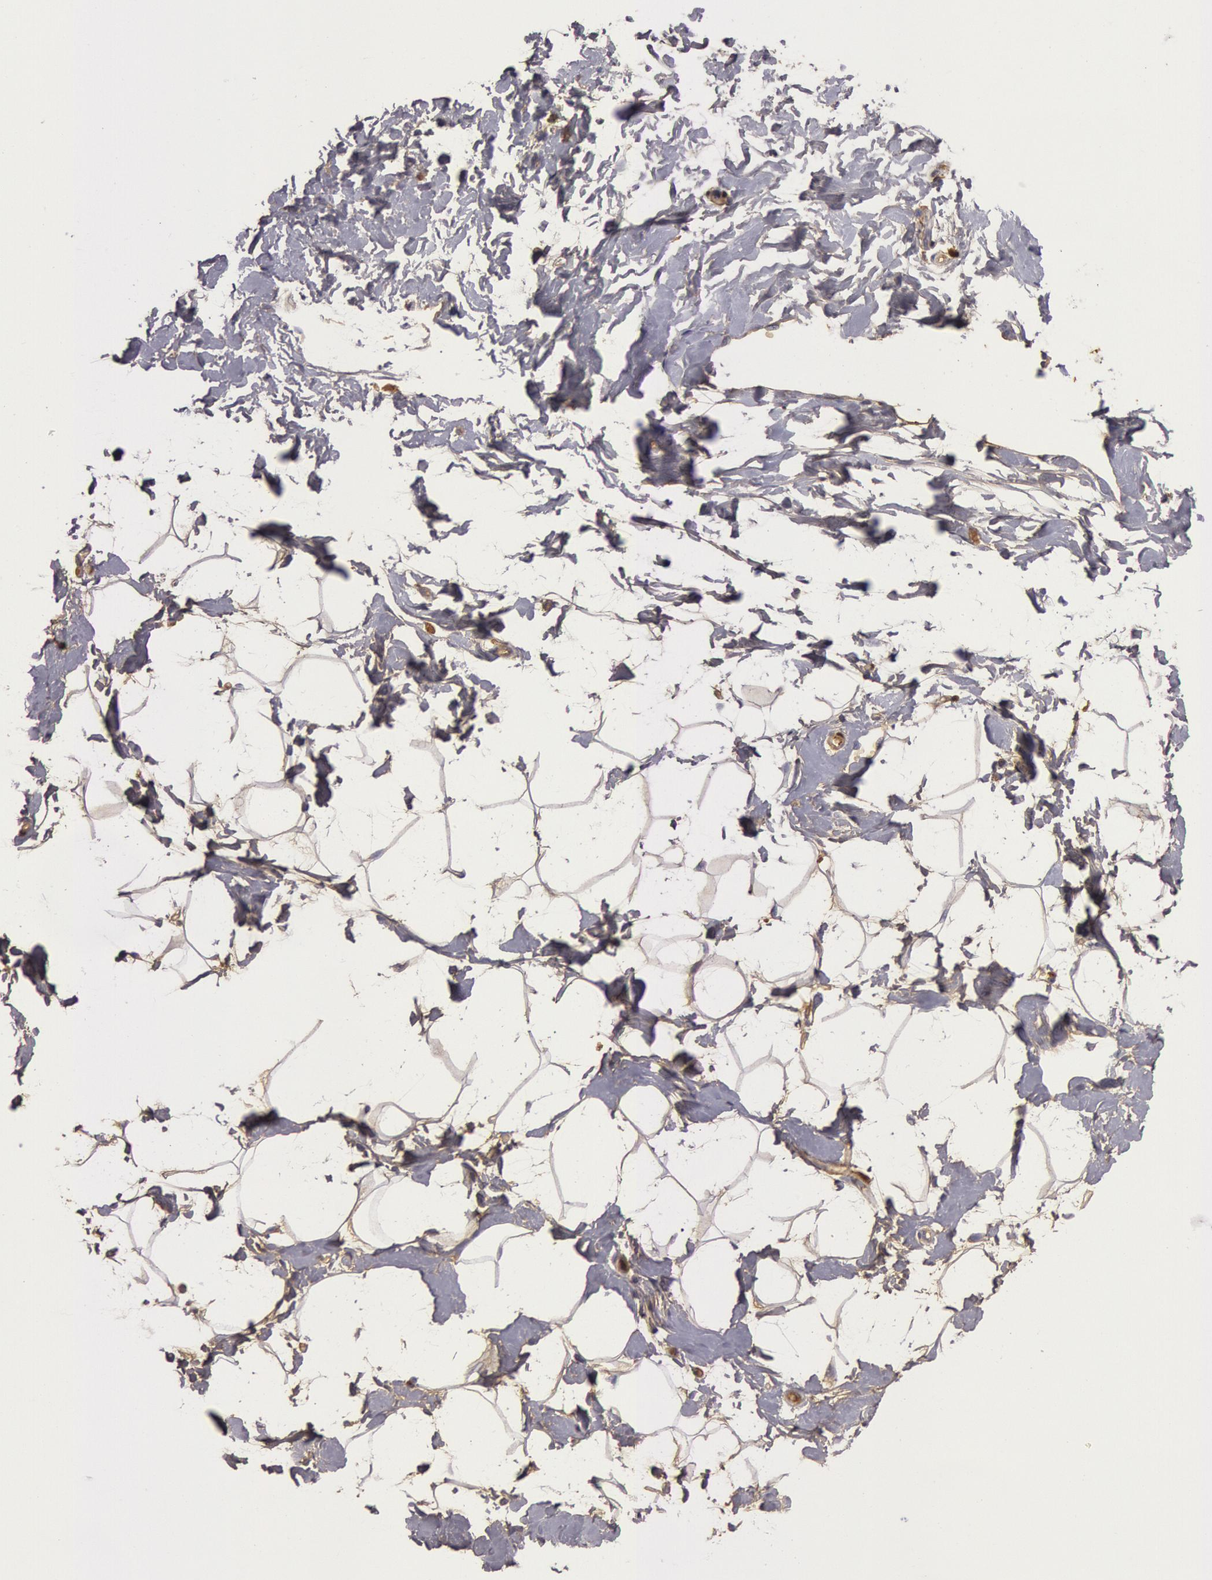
{"staining": {"intensity": "moderate", "quantity": ">75%", "location": "cytoplasmic/membranous"}, "tissue": "breast", "cell_type": "Adipocytes", "image_type": "normal", "snomed": [{"axis": "morphology", "description": "Normal tissue, NOS"}, {"axis": "topography", "description": "Breast"}], "caption": "Immunohistochemical staining of unremarkable human breast displays moderate cytoplasmic/membranous protein staining in approximately >75% of adipocytes. The staining was performed using DAB to visualize the protein expression in brown, while the nuclei were stained in blue with hematoxylin (Magnification: 20x).", "gene": "IGHG1", "patient": {"sex": "female", "age": 23}}